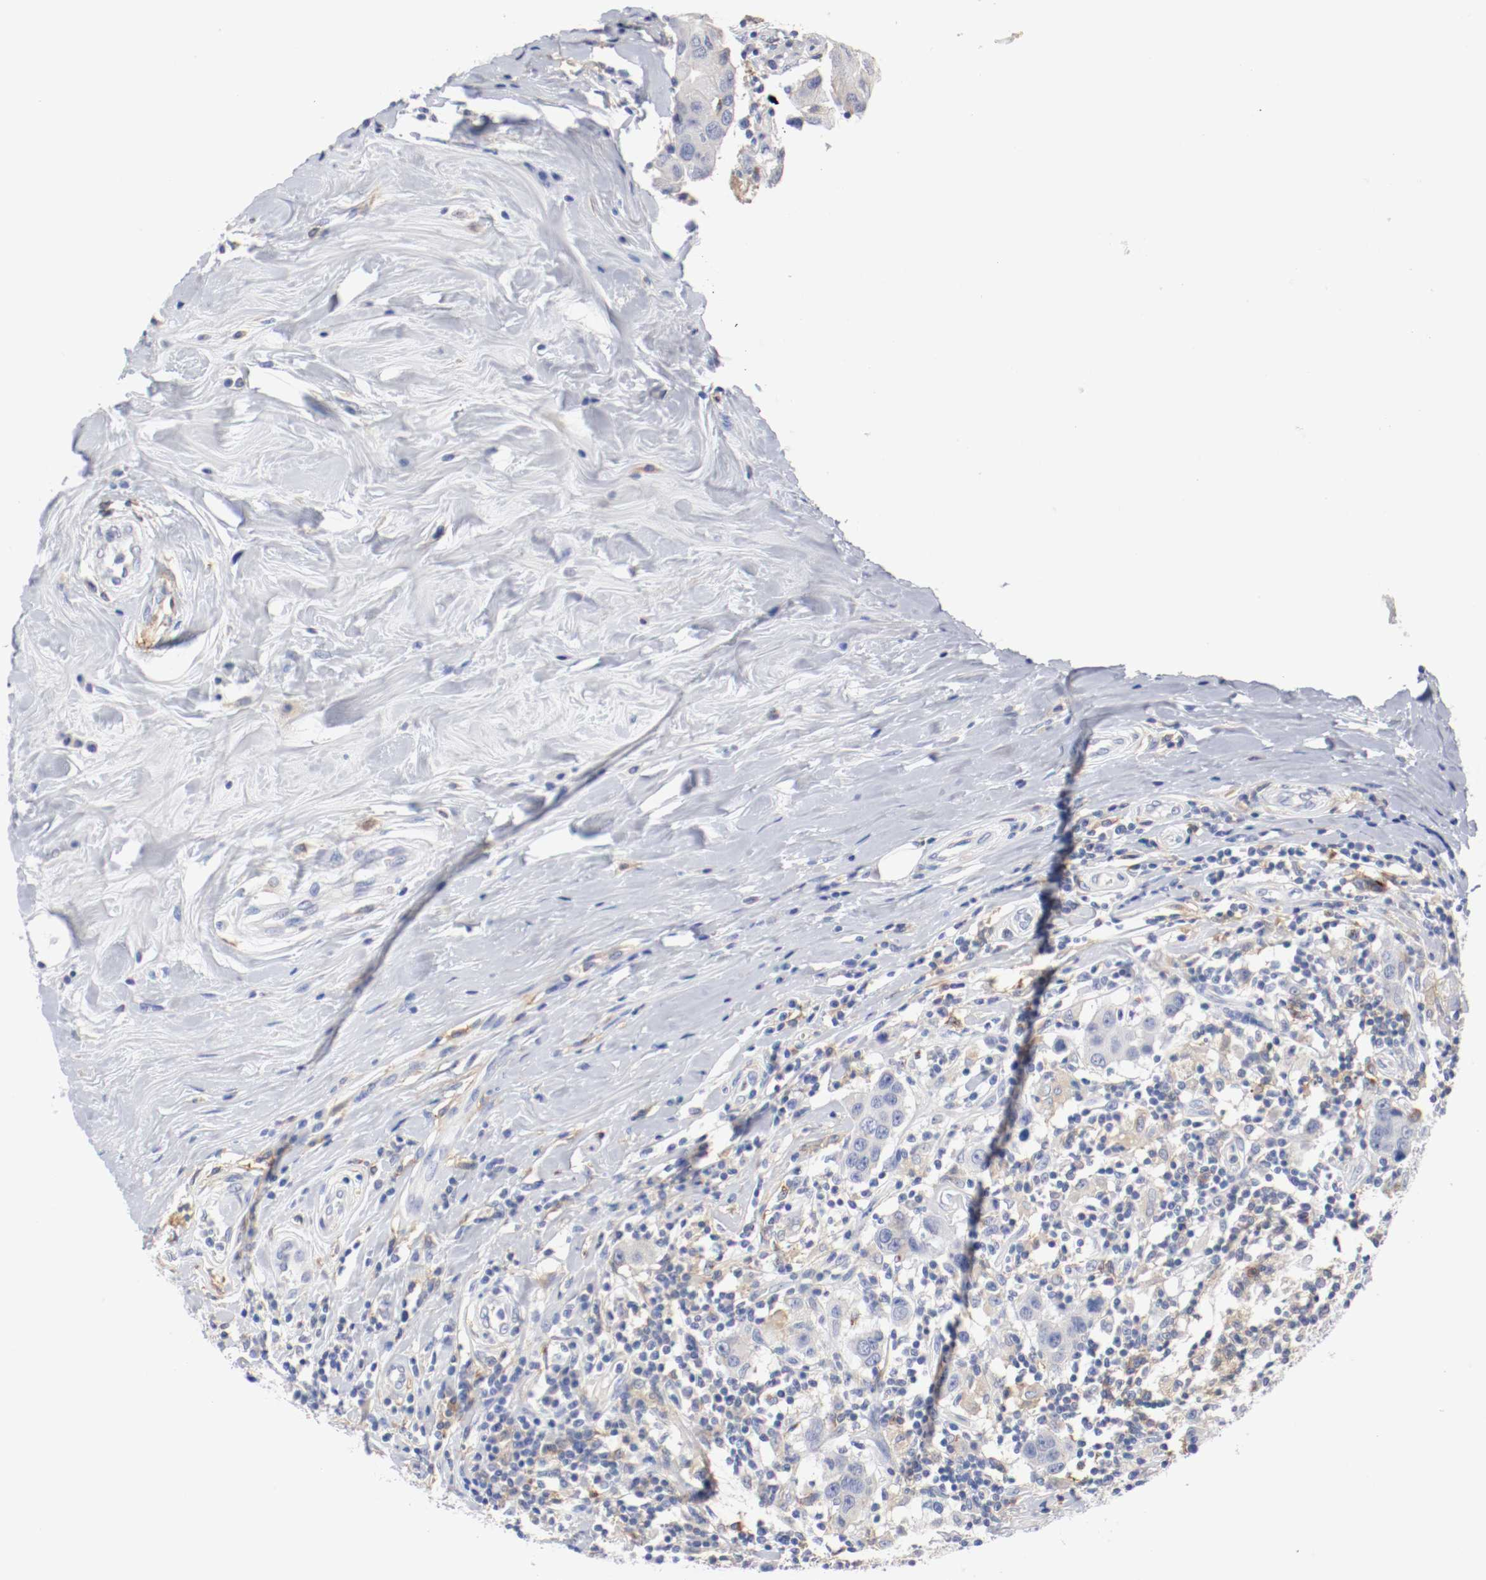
{"staining": {"intensity": "weak", "quantity": "<25%", "location": "cytoplasmic/membranous"}, "tissue": "breast cancer", "cell_type": "Tumor cells", "image_type": "cancer", "snomed": [{"axis": "morphology", "description": "Duct carcinoma"}, {"axis": "topography", "description": "Breast"}], "caption": "There is no significant staining in tumor cells of breast invasive ductal carcinoma. (Brightfield microscopy of DAB (3,3'-diaminobenzidine) IHC at high magnification).", "gene": "FGFBP1", "patient": {"sex": "female", "age": 27}}